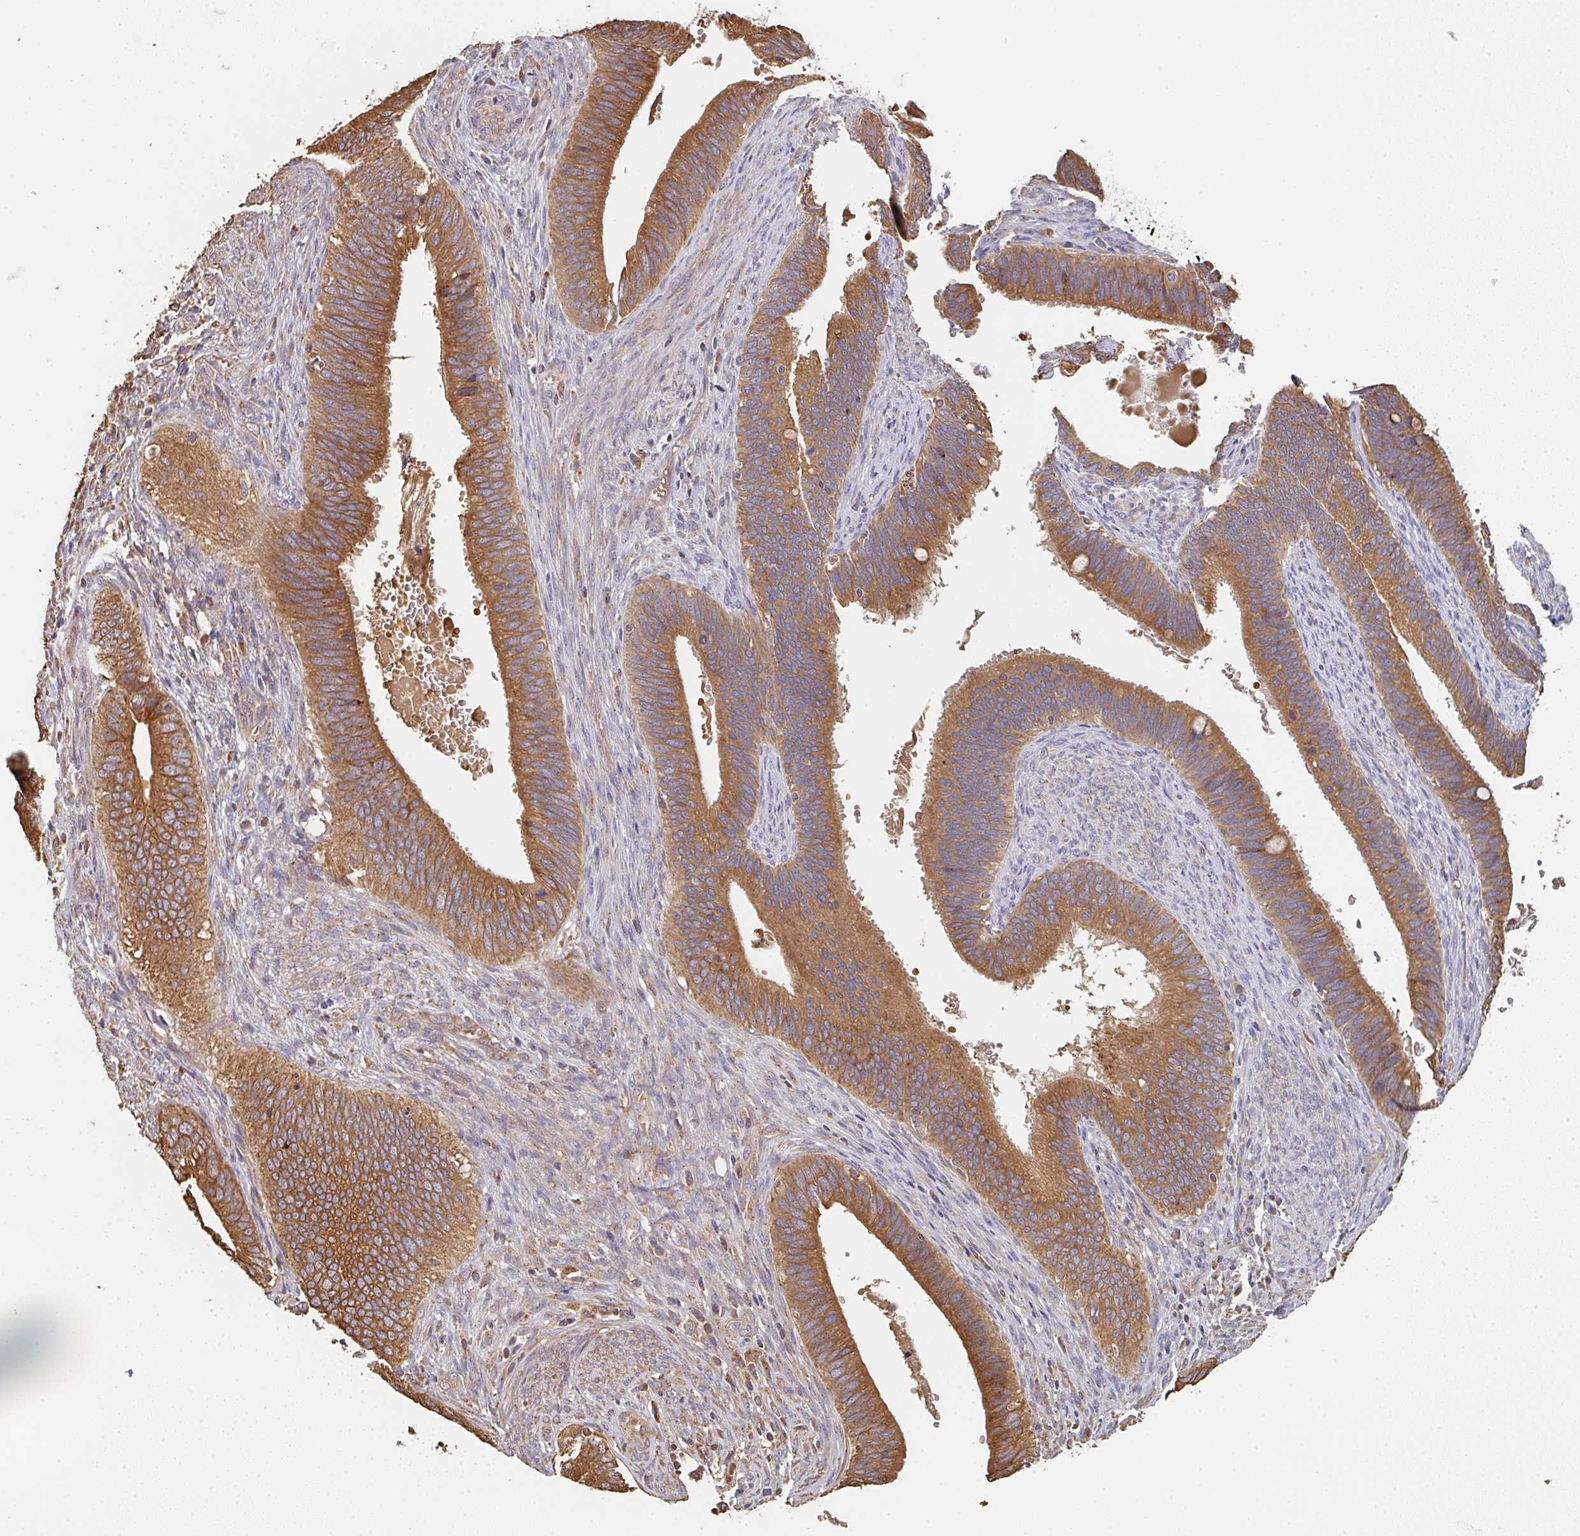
{"staining": {"intensity": "moderate", "quantity": ">75%", "location": "cytoplasmic/membranous"}, "tissue": "cervical cancer", "cell_type": "Tumor cells", "image_type": "cancer", "snomed": [{"axis": "morphology", "description": "Adenocarcinoma, NOS"}, {"axis": "topography", "description": "Cervix"}], "caption": "This histopathology image displays immunohistochemistry staining of cervical cancer, with medium moderate cytoplasmic/membranous positivity in approximately >75% of tumor cells.", "gene": "POLG", "patient": {"sex": "female", "age": 42}}